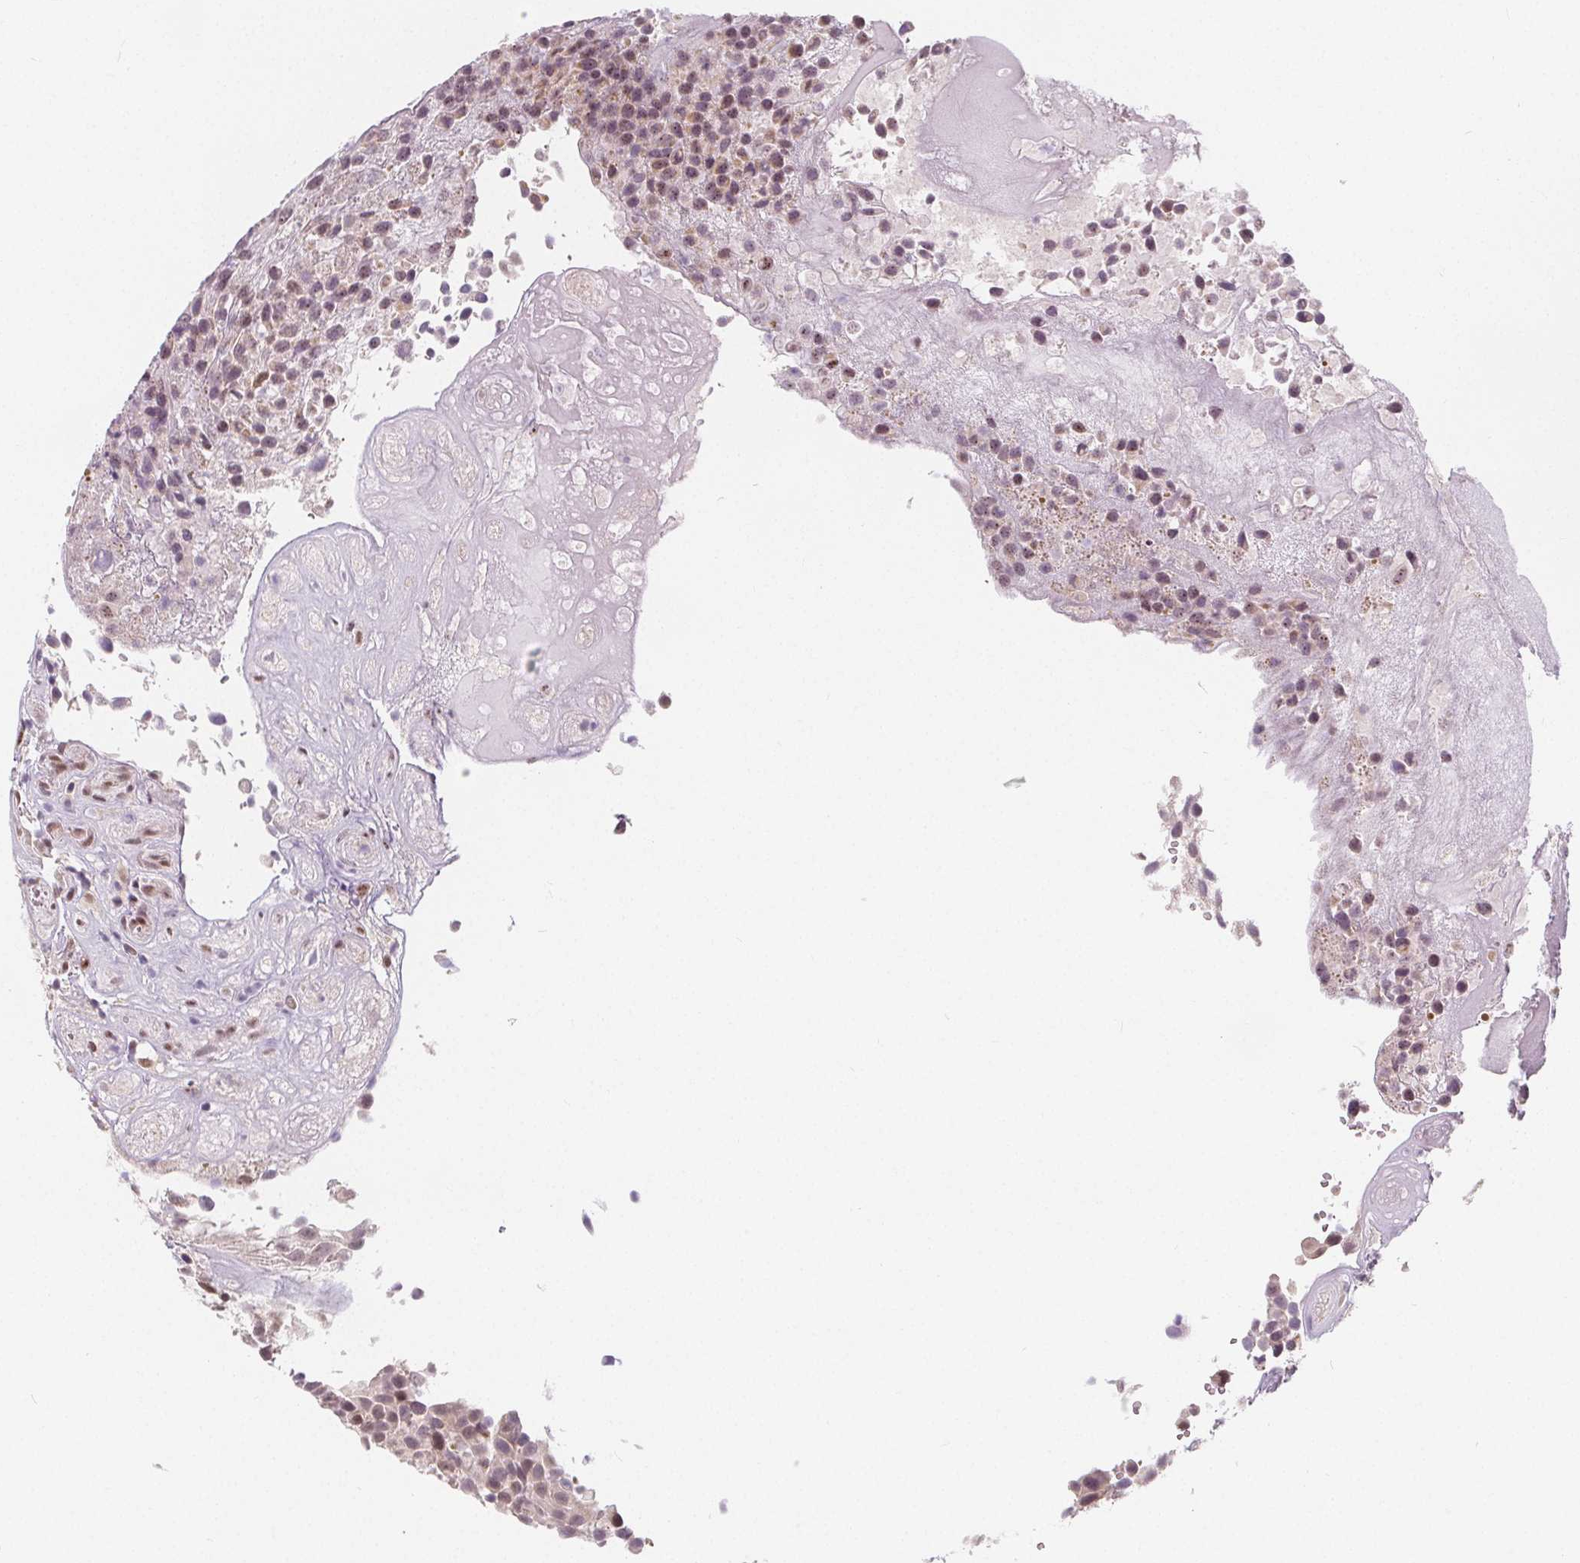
{"staining": {"intensity": "weak", "quantity": ">75%", "location": "cytoplasmic/membranous,nuclear"}, "tissue": "urothelial cancer", "cell_type": "Tumor cells", "image_type": "cancer", "snomed": [{"axis": "morphology", "description": "Urothelial carcinoma, Low grade"}, {"axis": "topography", "description": "Urinary bladder"}], "caption": "Human urothelial cancer stained with a brown dye demonstrates weak cytoplasmic/membranous and nuclear positive expression in about >75% of tumor cells.", "gene": "DRC3", "patient": {"sex": "male", "age": 76}}